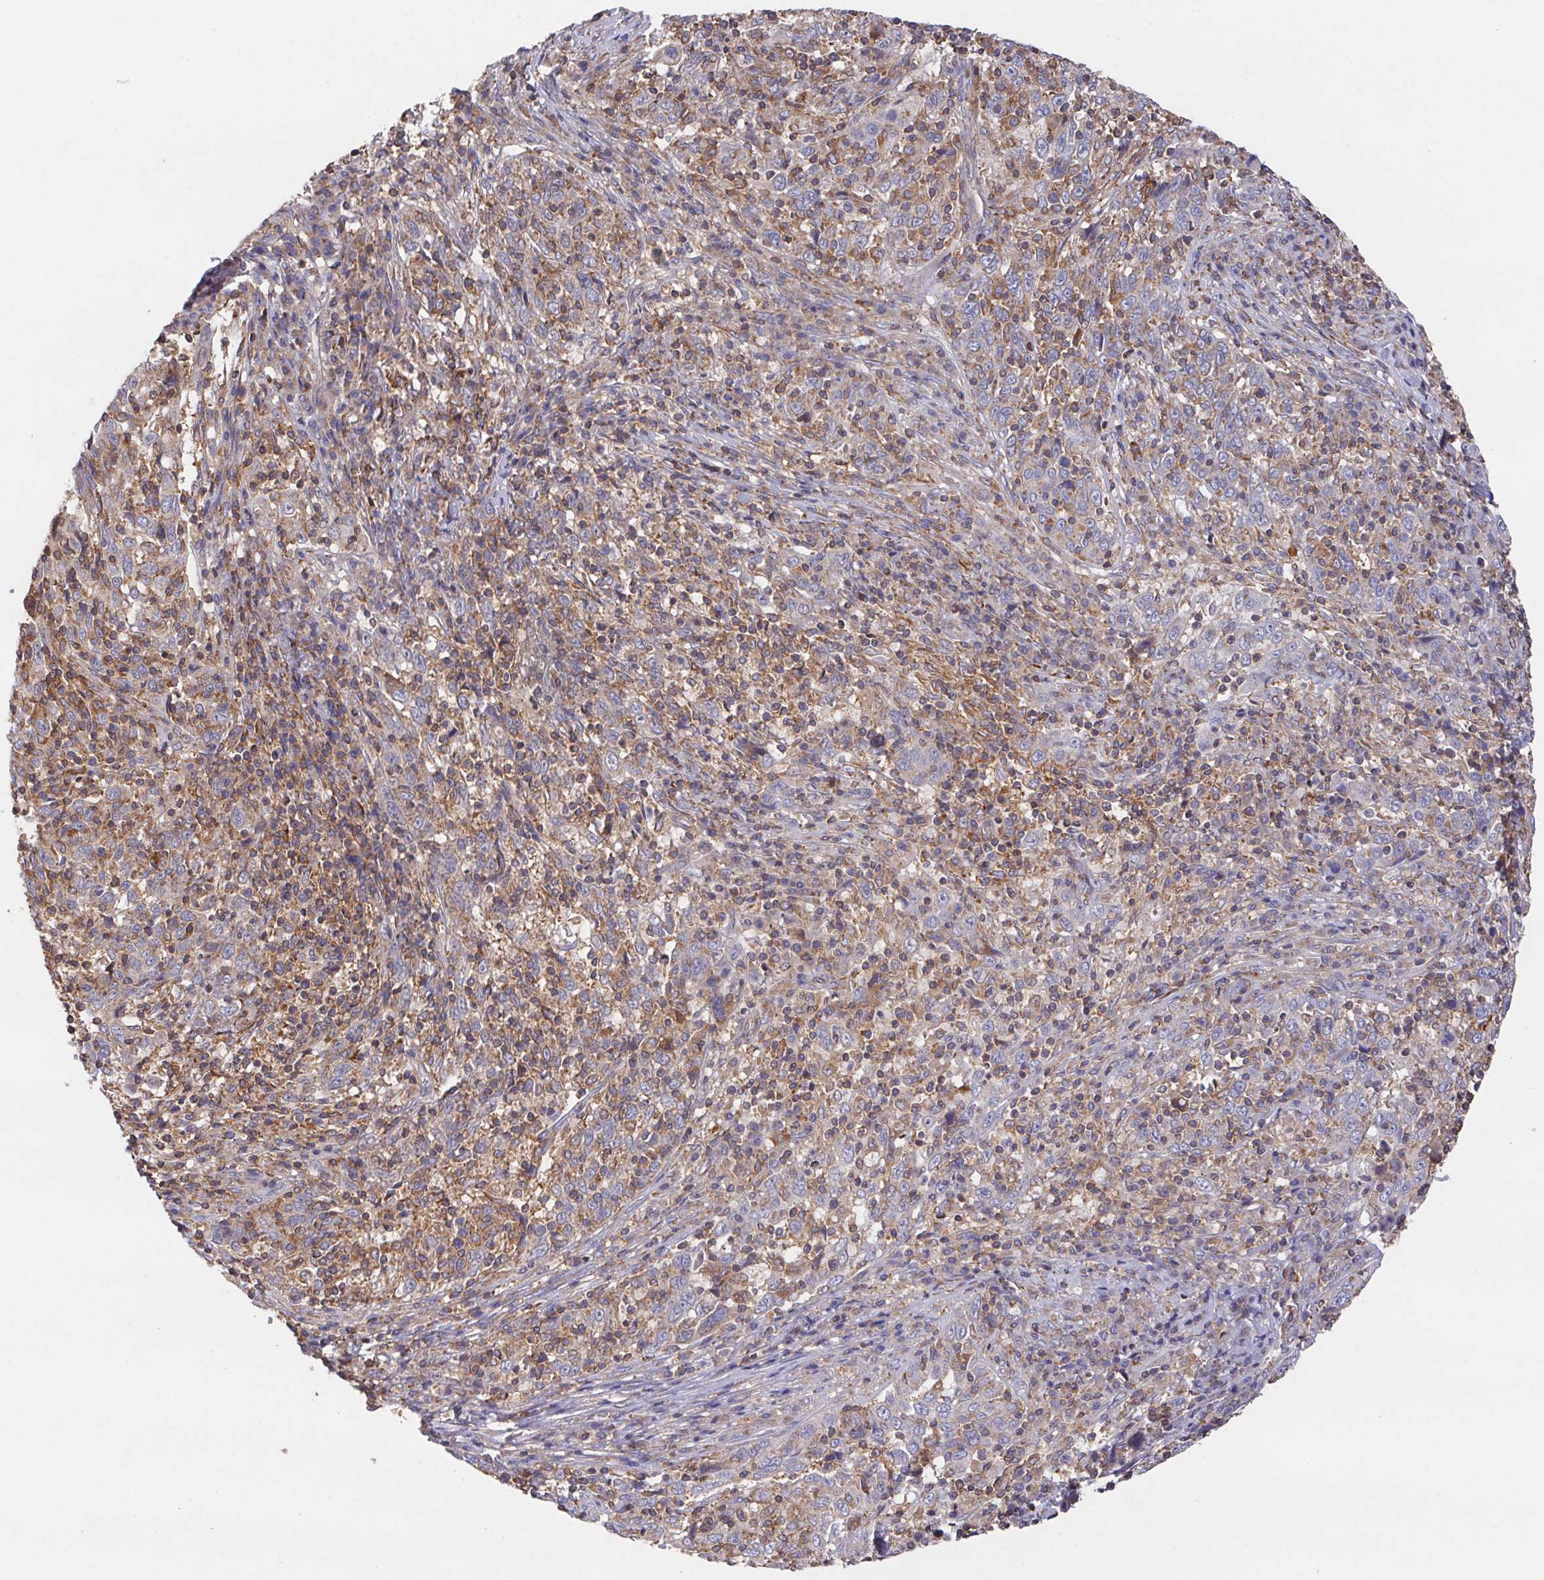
{"staining": {"intensity": "moderate", "quantity": "<25%", "location": "cytoplasmic/membranous"}, "tissue": "cervical cancer", "cell_type": "Tumor cells", "image_type": "cancer", "snomed": [{"axis": "morphology", "description": "Squamous cell carcinoma, NOS"}, {"axis": "topography", "description": "Cervix"}], "caption": "About <25% of tumor cells in cervical cancer demonstrate moderate cytoplasmic/membranous protein staining as visualized by brown immunohistochemical staining.", "gene": "FAM241A", "patient": {"sex": "female", "age": 46}}